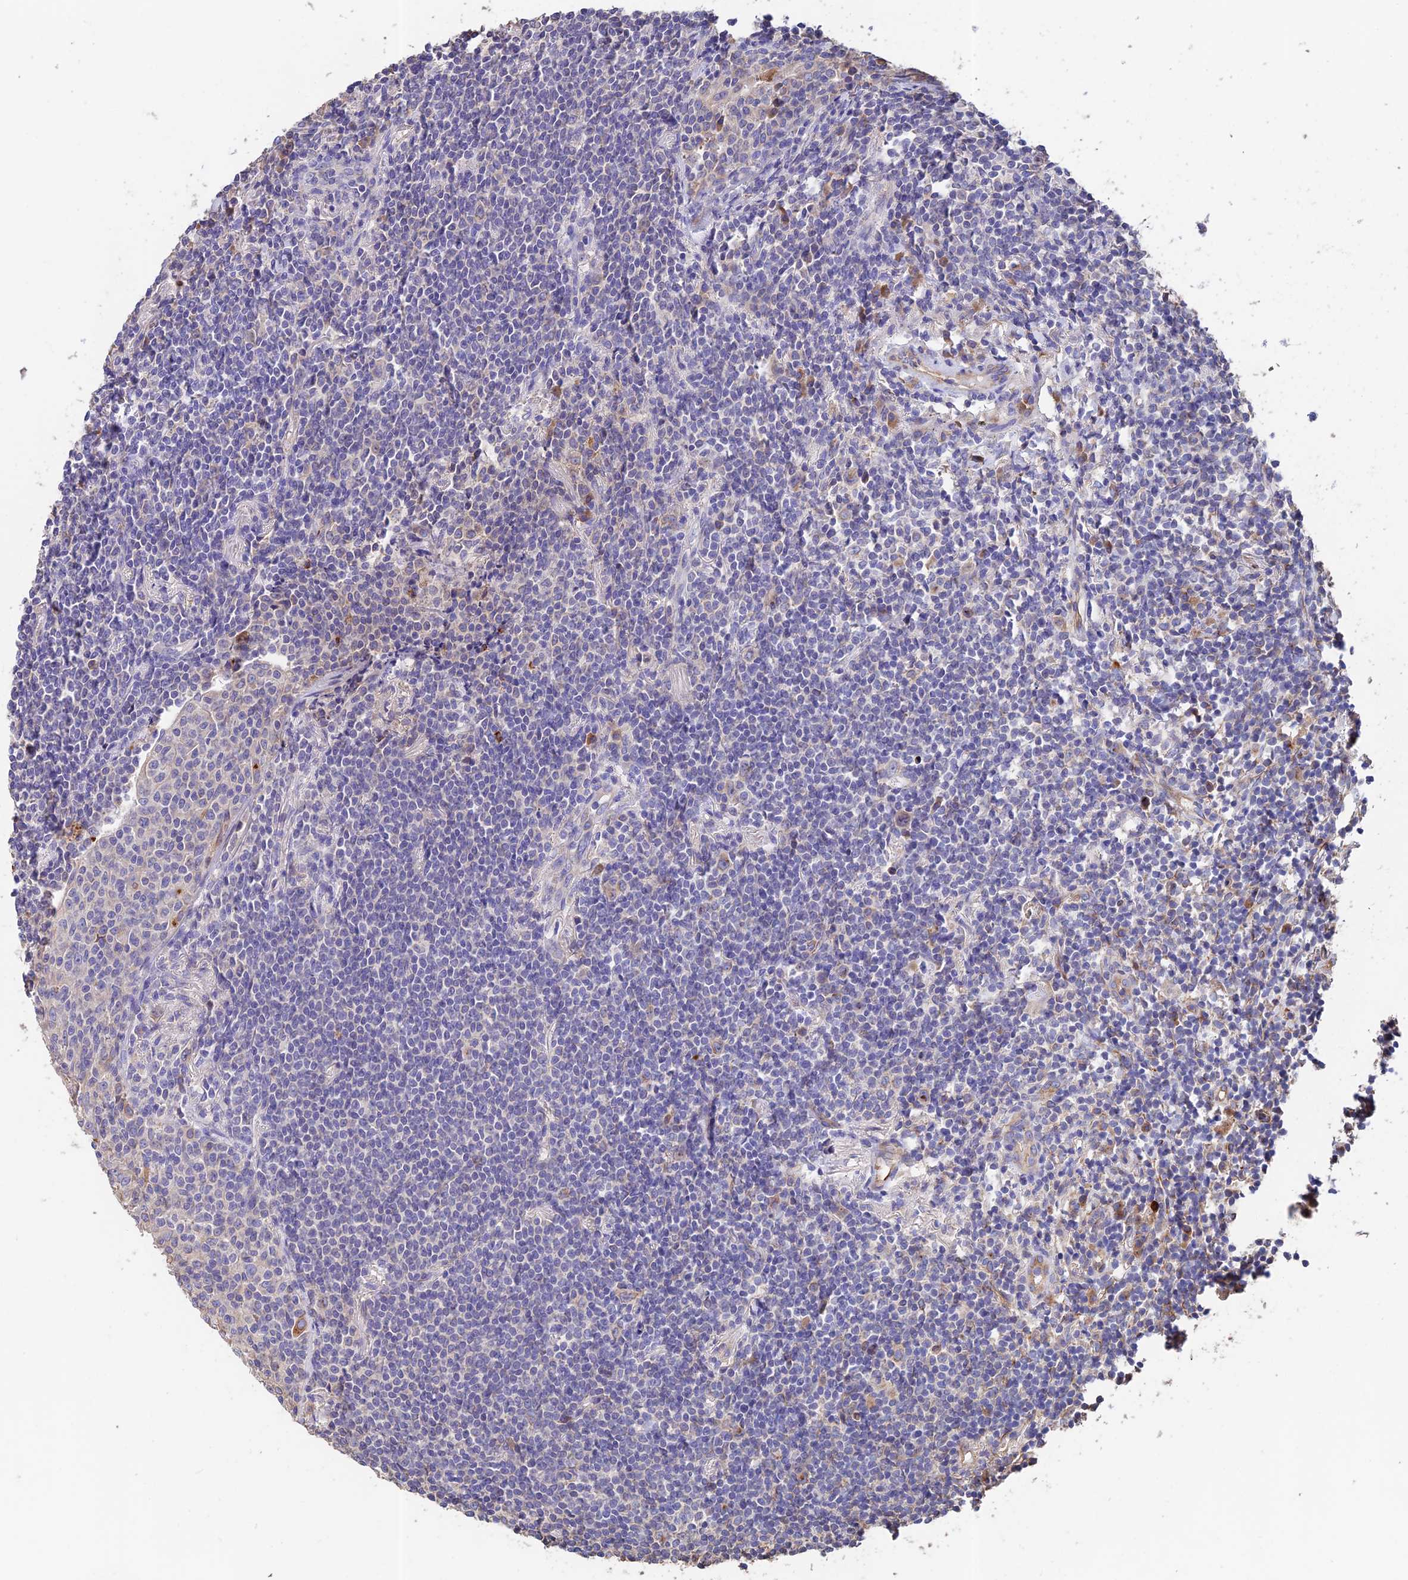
{"staining": {"intensity": "negative", "quantity": "none", "location": "none"}, "tissue": "lymphoma", "cell_type": "Tumor cells", "image_type": "cancer", "snomed": [{"axis": "morphology", "description": "Malignant lymphoma, non-Hodgkin's type, Low grade"}, {"axis": "topography", "description": "Lung"}], "caption": "Tumor cells are negative for protein expression in human malignant lymphoma, non-Hodgkin's type (low-grade).", "gene": "EMC3", "patient": {"sex": "female", "age": 71}}